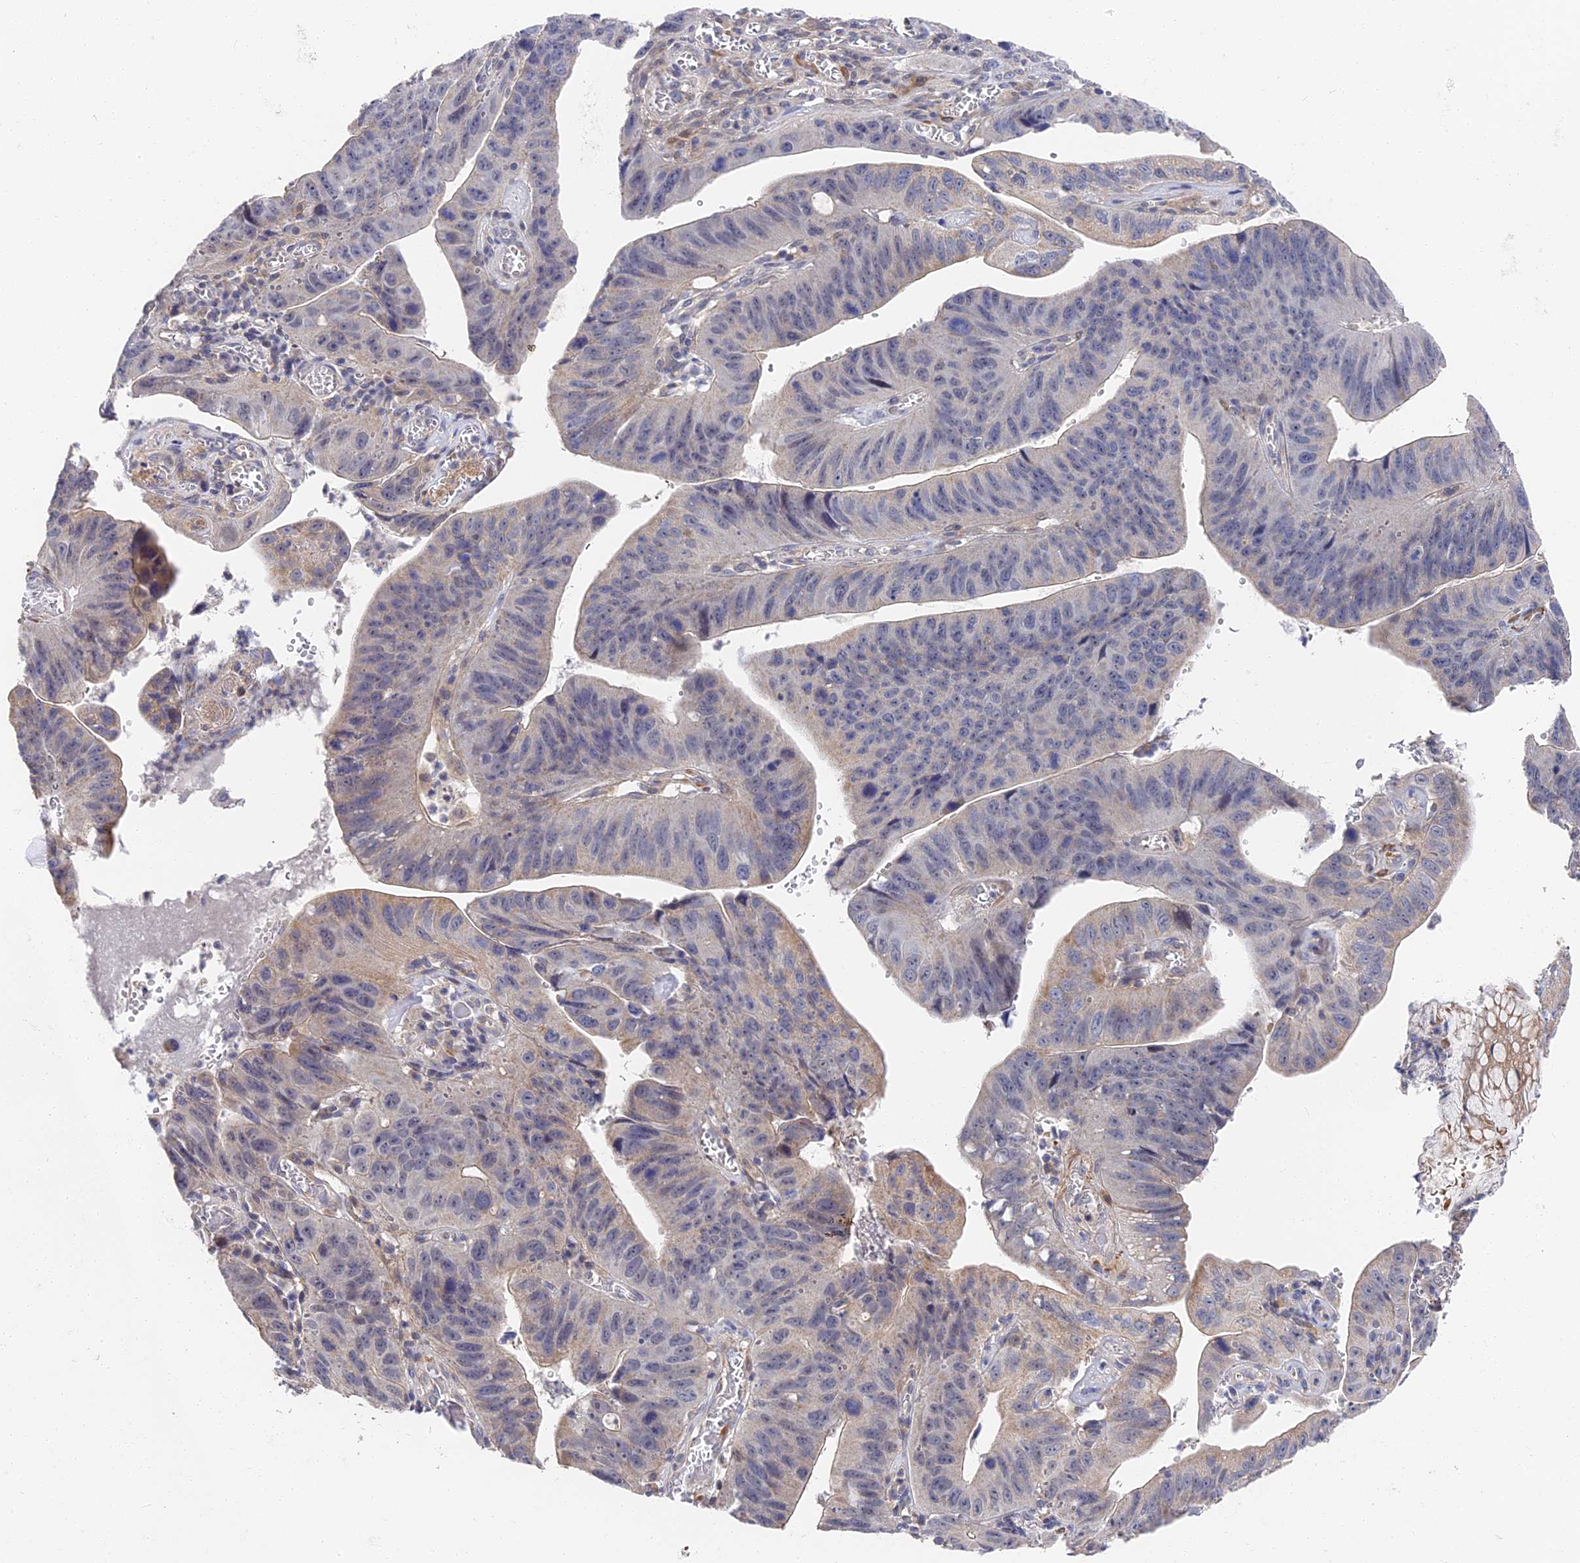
{"staining": {"intensity": "weak", "quantity": "<25%", "location": "cytoplasmic/membranous"}, "tissue": "stomach cancer", "cell_type": "Tumor cells", "image_type": "cancer", "snomed": [{"axis": "morphology", "description": "Adenocarcinoma, NOS"}, {"axis": "topography", "description": "Stomach"}], "caption": "DAB immunohistochemical staining of human stomach adenocarcinoma exhibits no significant expression in tumor cells. (DAB (3,3'-diaminobenzidine) immunohistochemistry (IHC) with hematoxylin counter stain).", "gene": "CCDC113", "patient": {"sex": "male", "age": 59}}